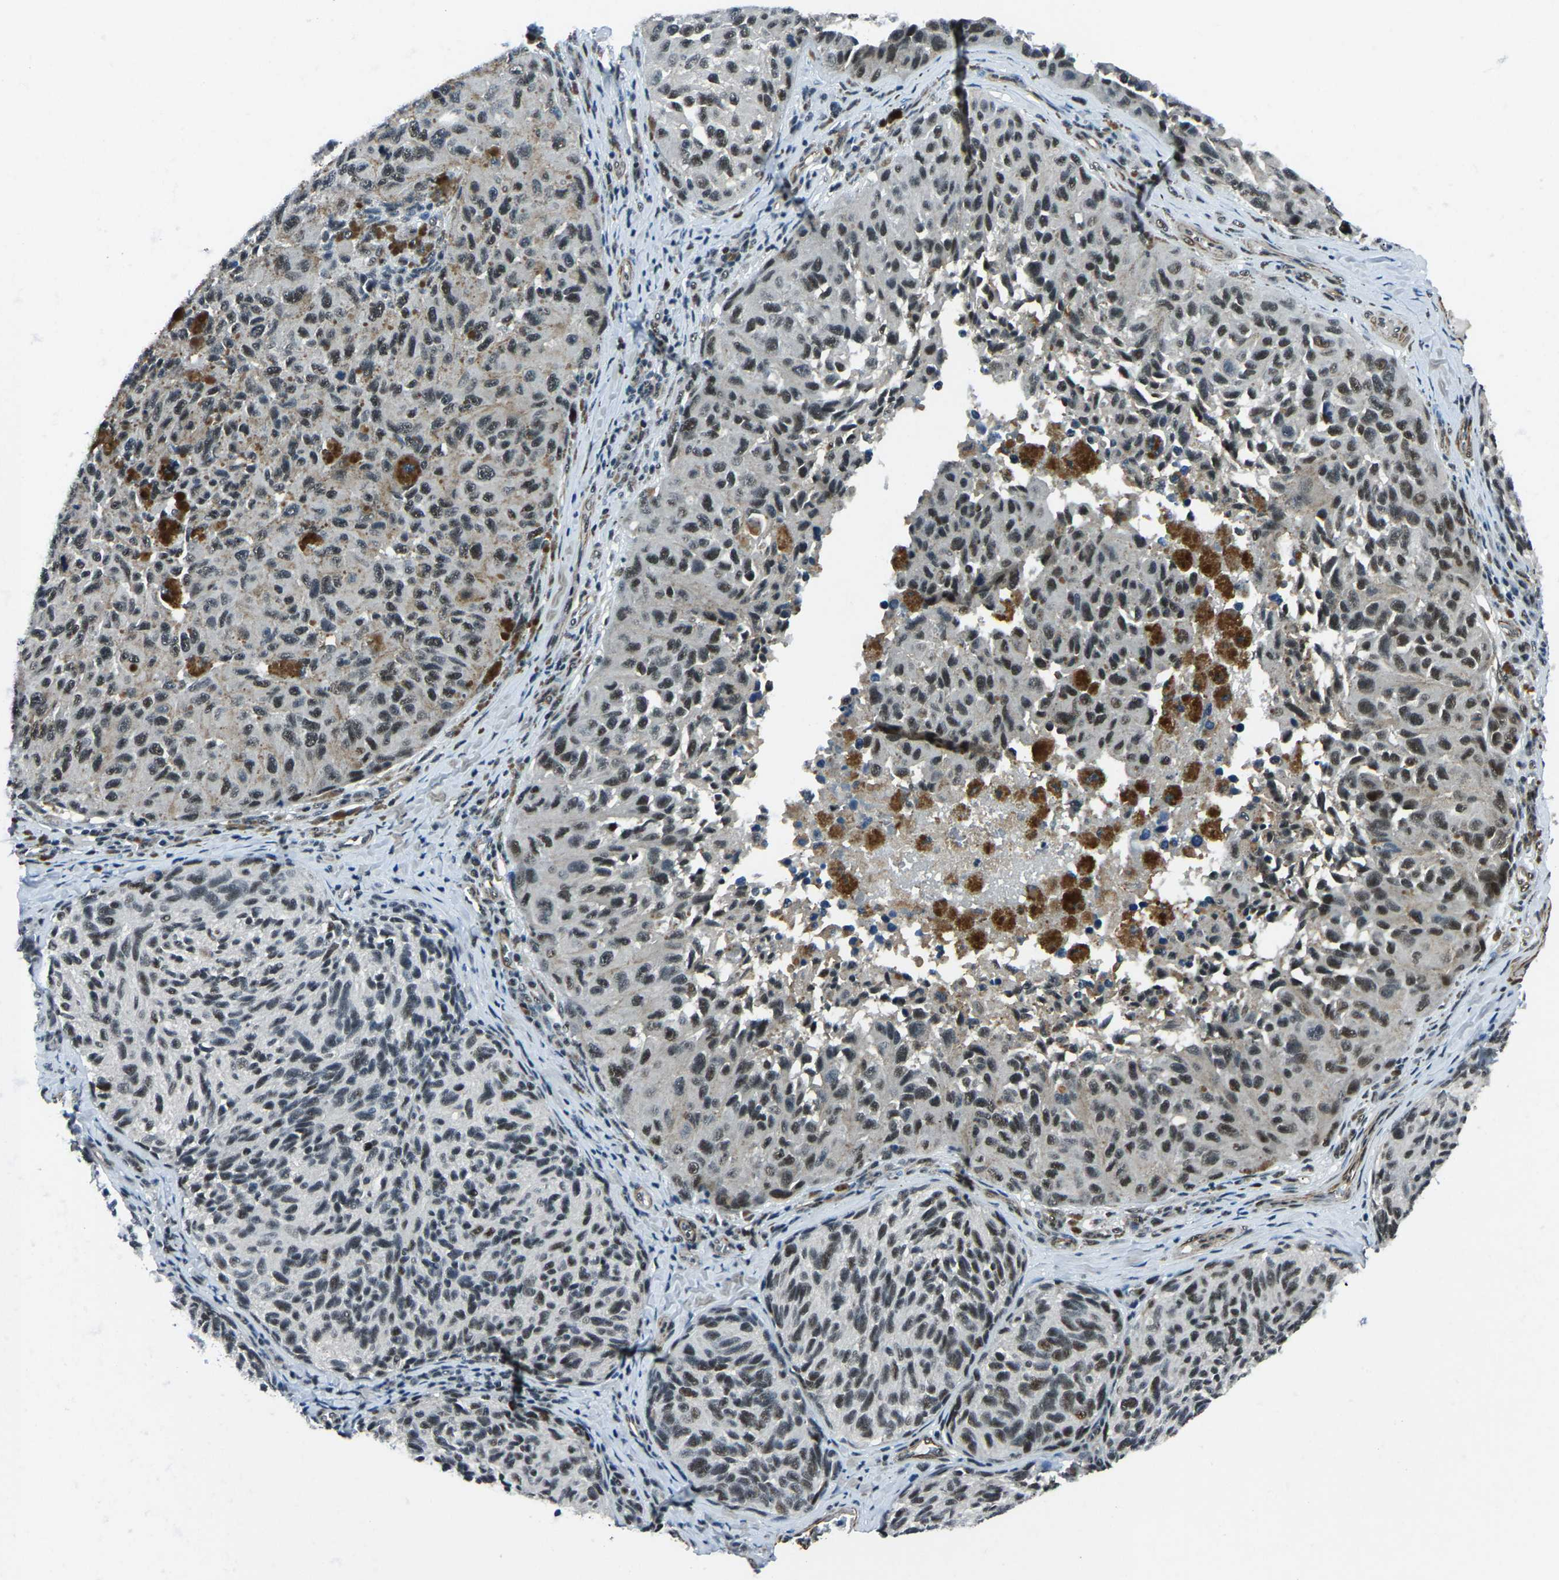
{"staining": {"intensity": "moderate", "quantity": "25%-75%", "location": "nuclear"}, "tissue": "melanoma", "cell_type": "Tumor cells", "image_type": "cancer", "snomed": [{"axis": "morphology", "description": "Malignant melanoma, NOS"}, {"axis": "topography", "description": "Skin"}], "caption": "Melanoma tissue reveals moderate nuclear staining in about 25%-75% of tumor cells, visualized by immunohistochemistry.", "gene": "PRCC", "patient": {"sex": "female", "age": 73}}